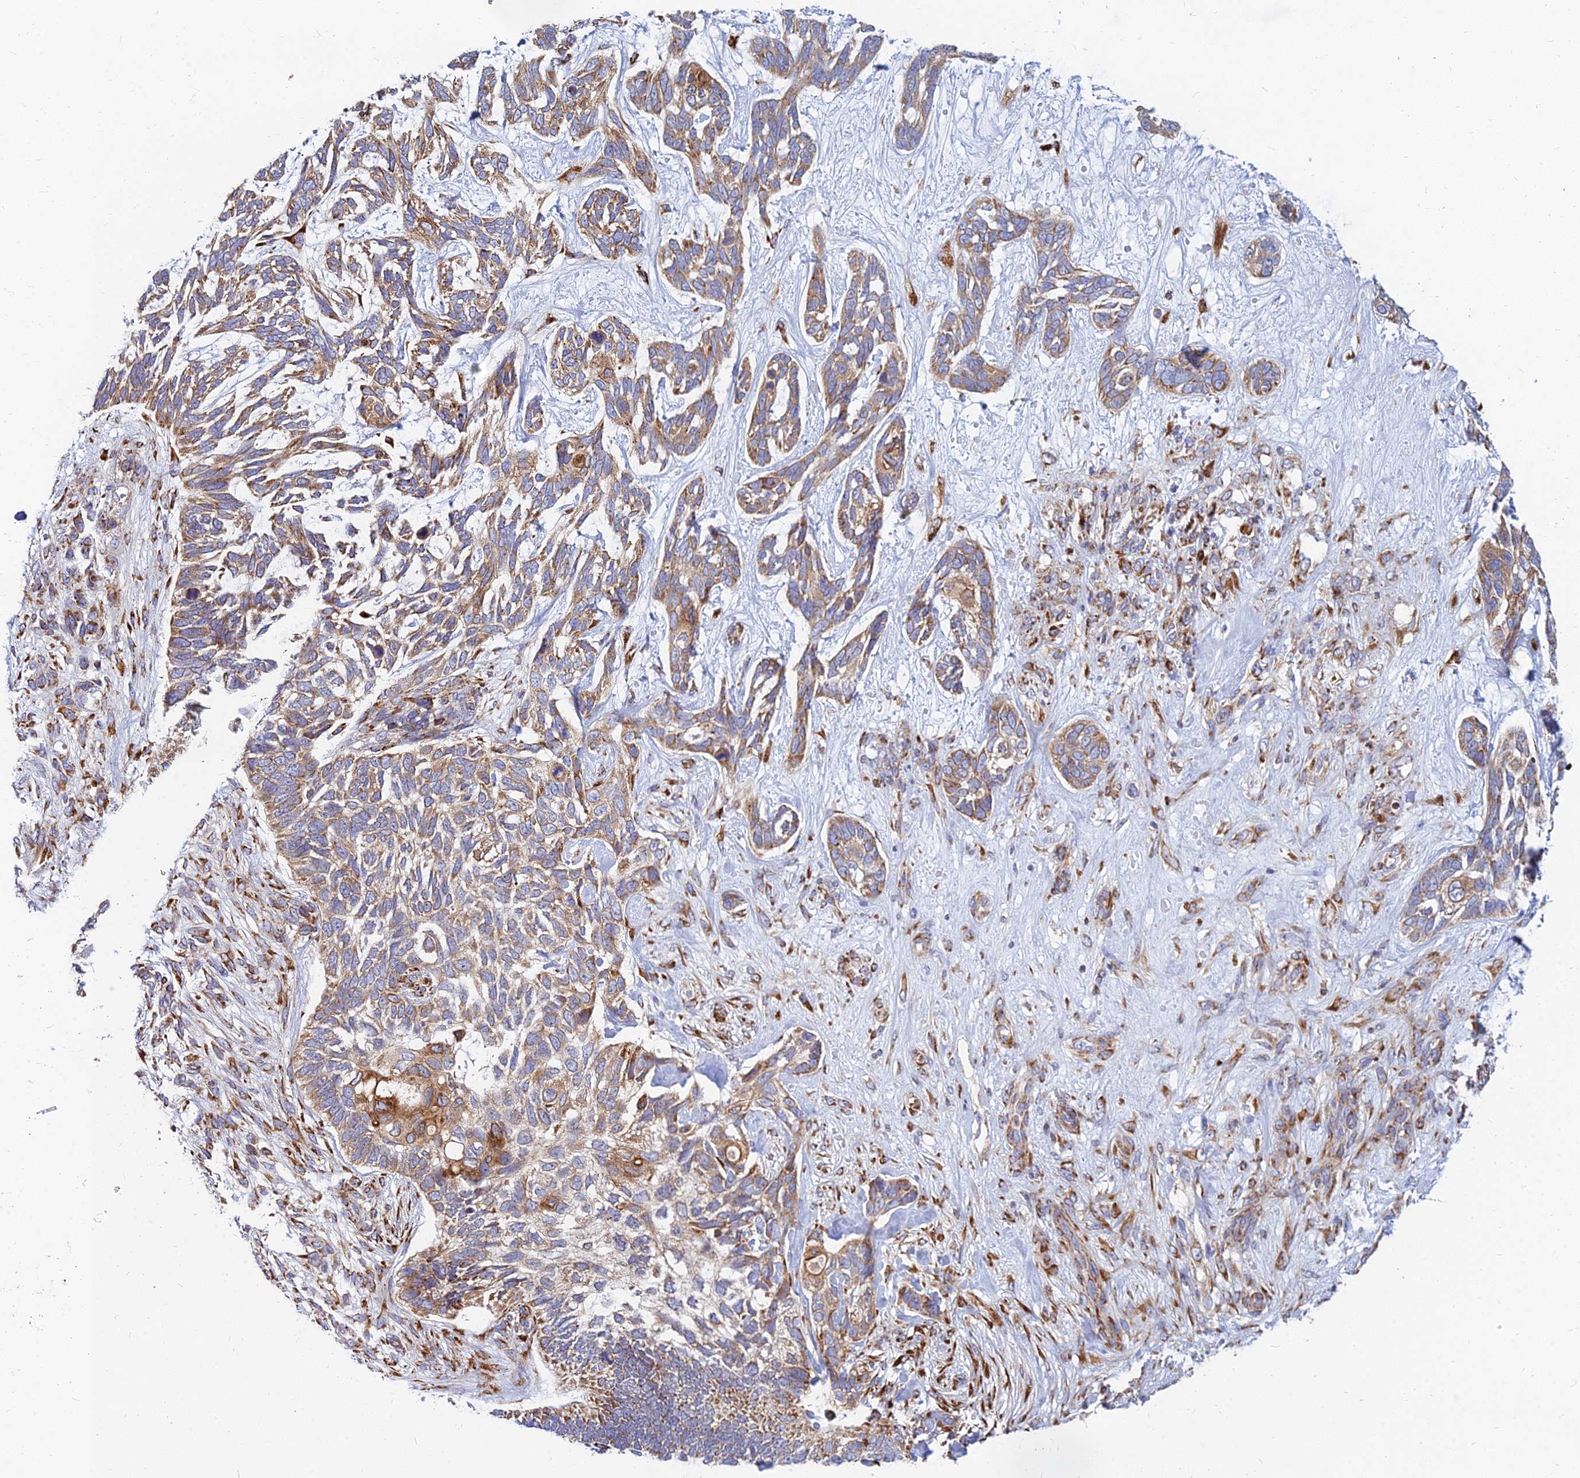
{"staining": {"intensity": "moderate", "quantity": ">75%", "location": "cytoplasmic/membranous"}, "tissue": "skin cancer", "cell_type": "Tumor cells", "image_type": "cancer", "snomed": [{"axis": "morphology", "description": "Basal cell carcinoma"}, {"axis": "topography", "description": "Skin"}], "caption": "The micrograph reveals a brown stain indicating the presence of a protein in the cytoplasmic/membranous of tumor cells in skin basal cell carcinoma.", "gene": "CCT6B", "patient": {"sex": "male", "age": 88}}